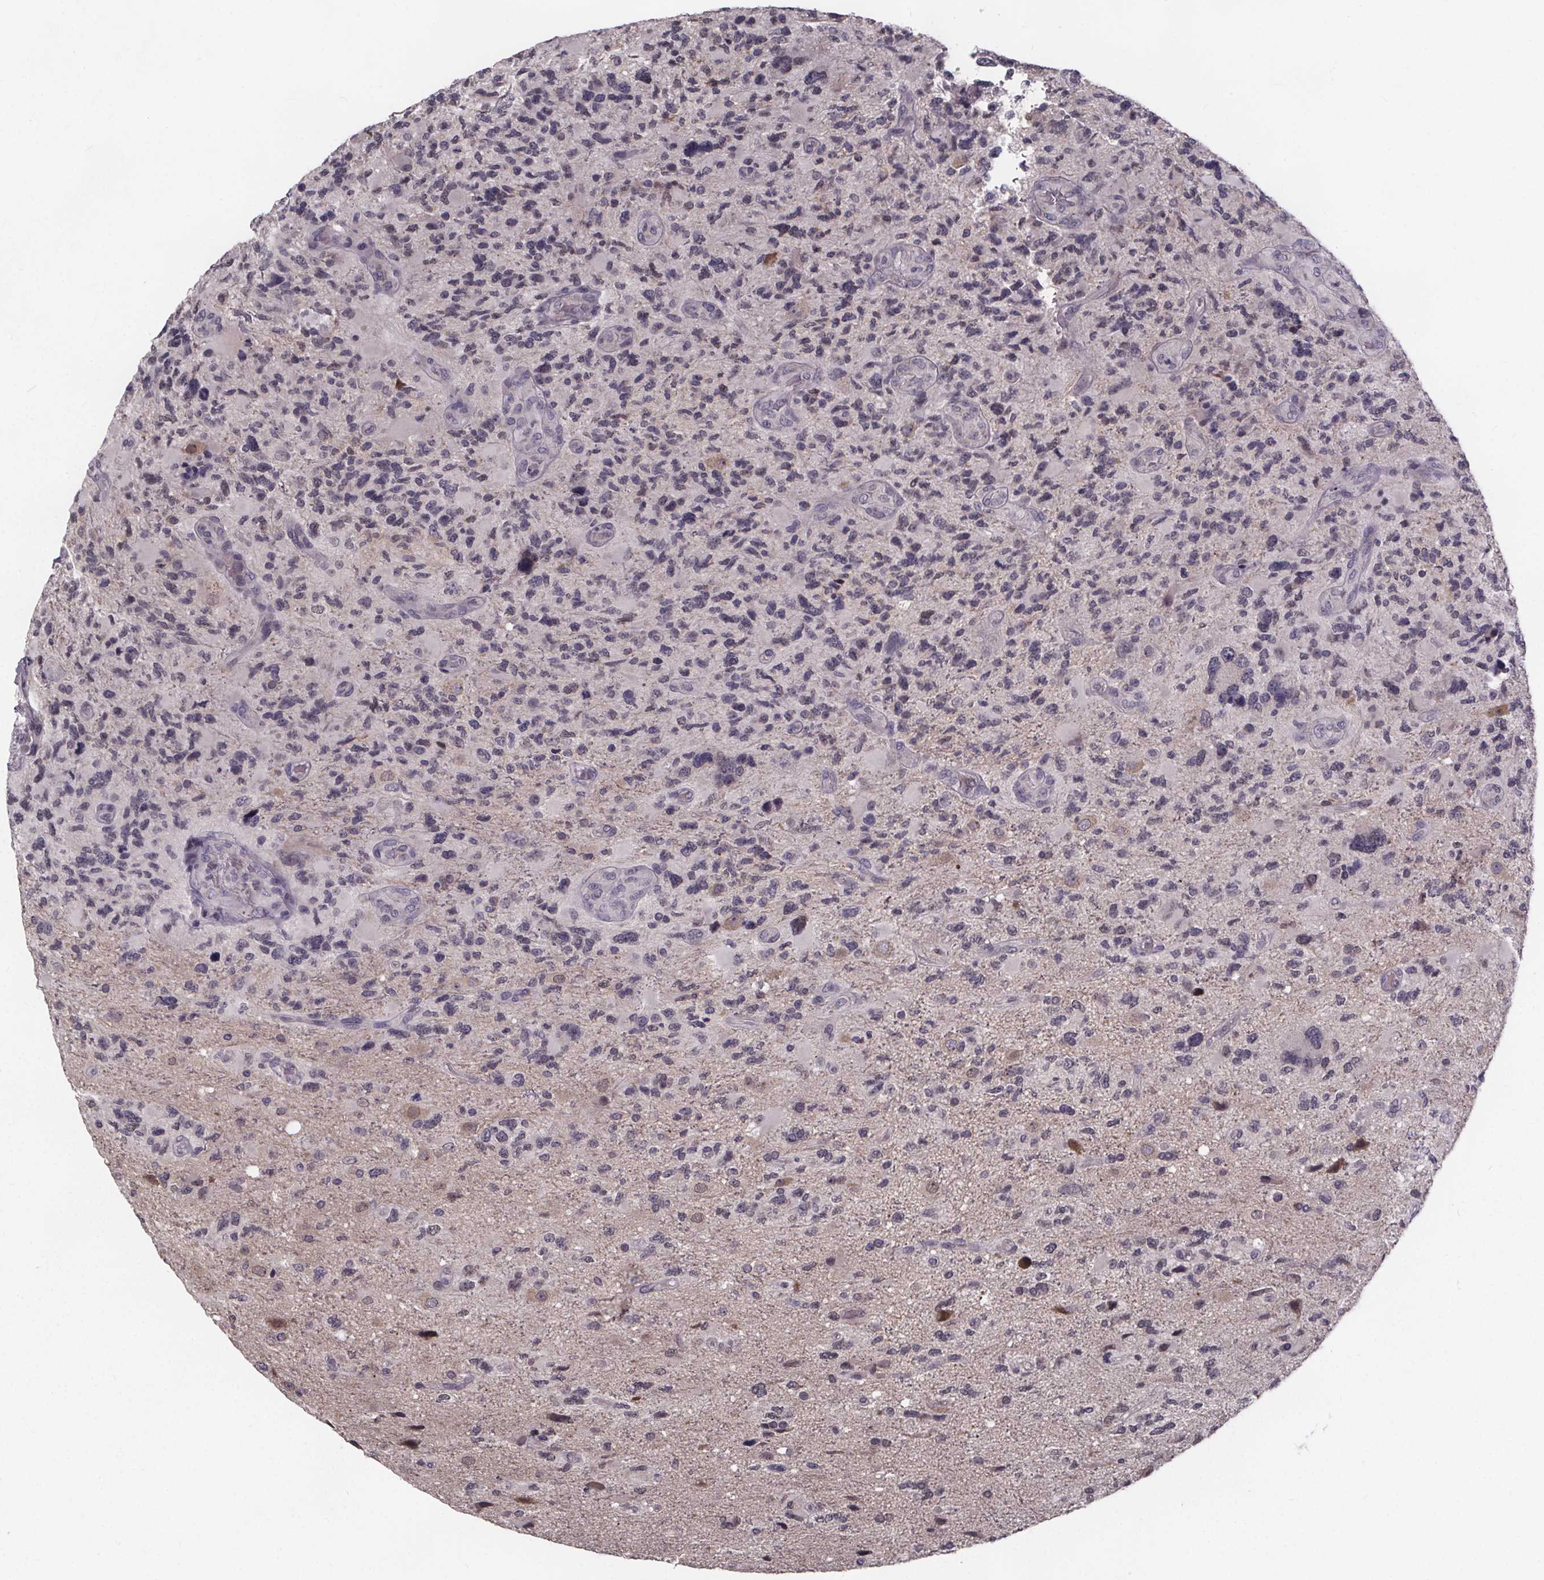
{"staining": {"intensity": "negative", "quantity": "none", "location": "none"}, "tissue": "glioma", "cell_type": "Tumor cells", "image_type": "cancer", "snomed": [{"axis": "morphology", "description": "Glioma, malignant, High grade"}, {"axis": "topography", "description": "Brain"}], "caption": "High magnification brightfield microscopy of malignant high-grade glioma stained with DAB (brown) and counterstained with hematoxylin (blue): tumor cells show no significant staining.", "gene": "FAM181B", "patient": {"sex": "female", "age": 71}}